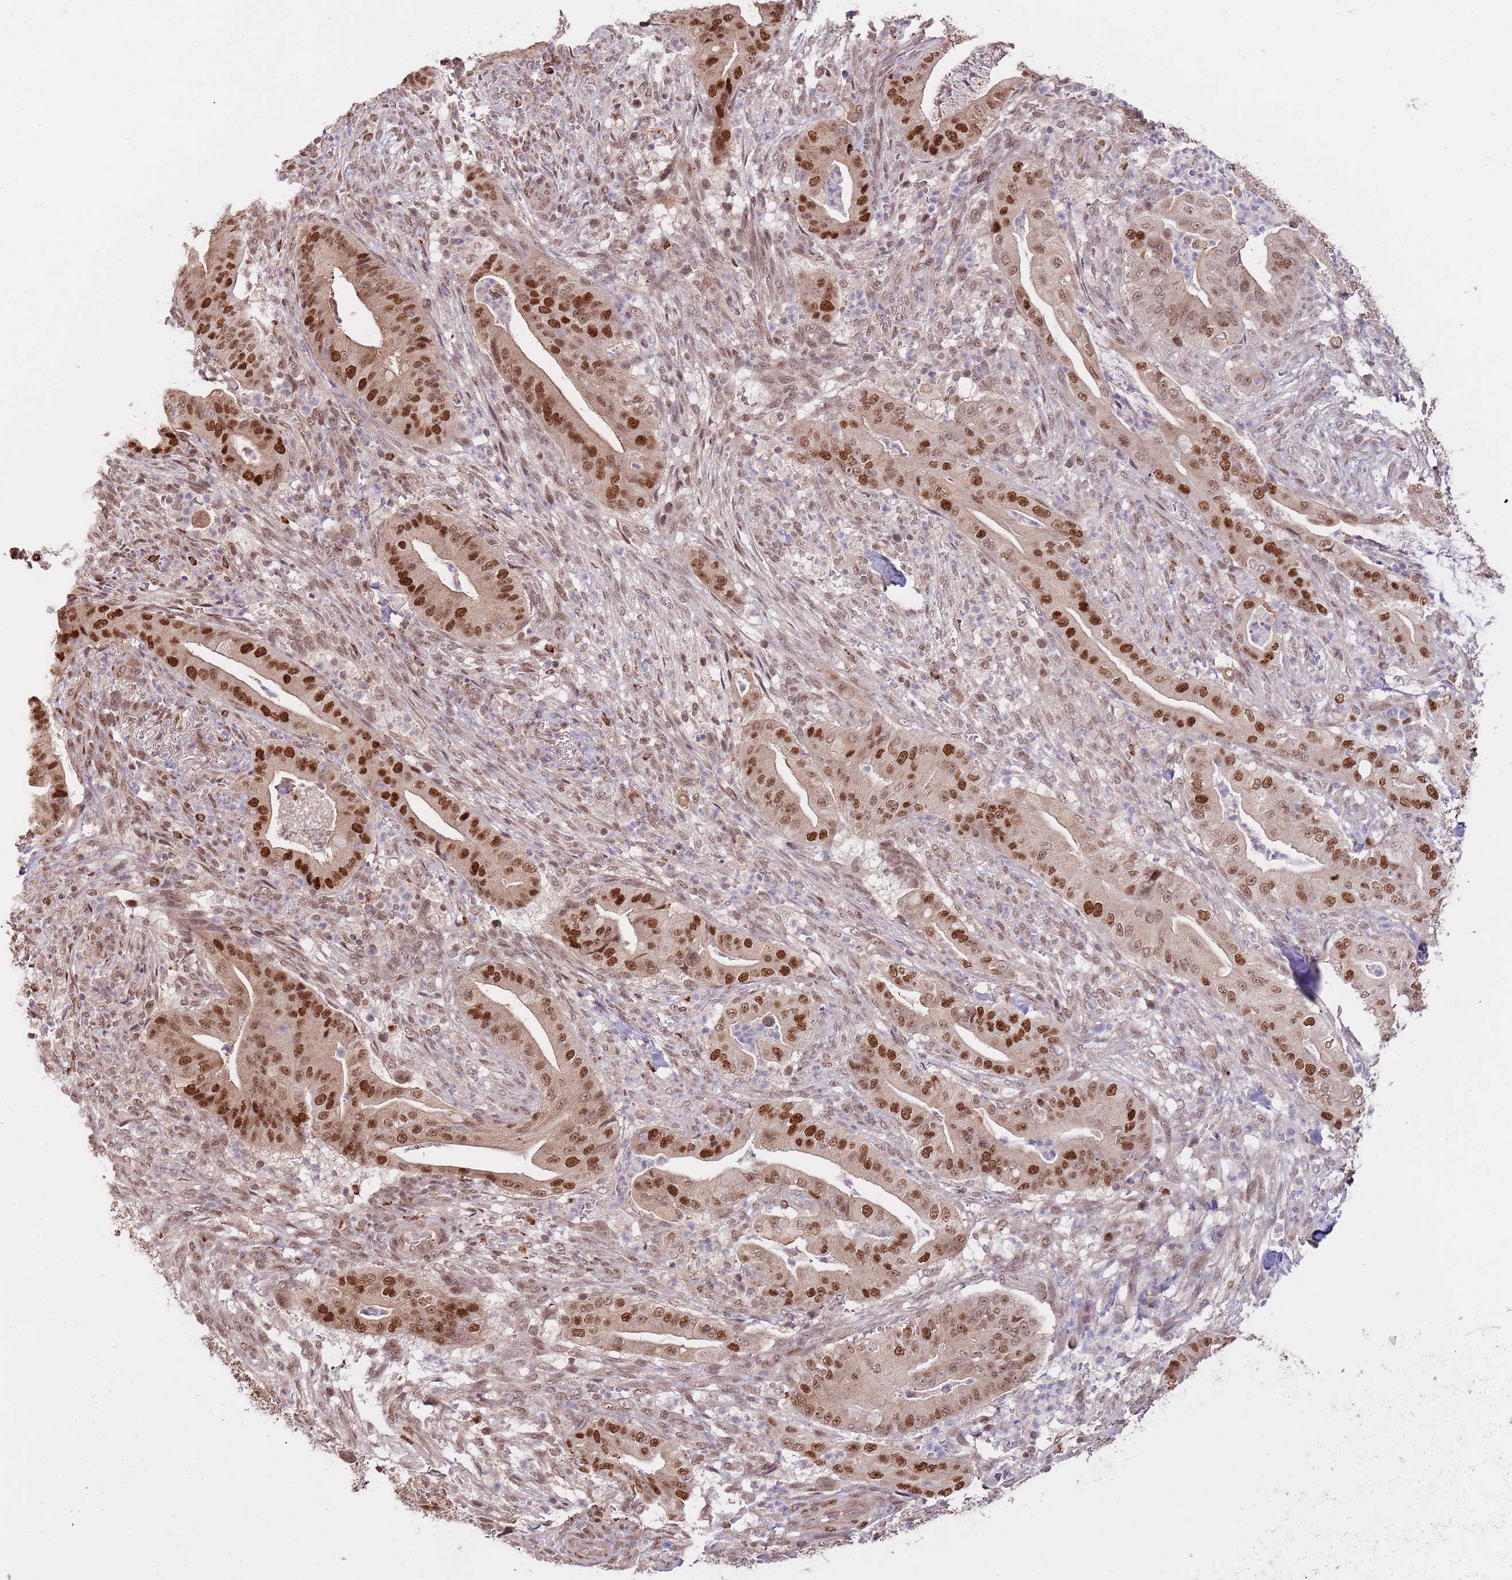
{"staining": {"intensity": "strong", "quantity": ">75%", "location": "nuclear"}, "tissue": "pancreatic cancer", "cell_type": "Tumor cells", "image_type": "cancer", "snomed": [{"axis": "morphology", "description": "Adenocarcinoma, NOS"}, {"axis": "topography", "description": "Pancreas"}], "caption": "IHC (DAB) staining of human adenocarcinoma (pancreatic) demonstrates strong nuclear protein positivity in approximately >75% of tumor cells.", "gene": "RIF1", "patient": {"sex": "male", "age": 71}}